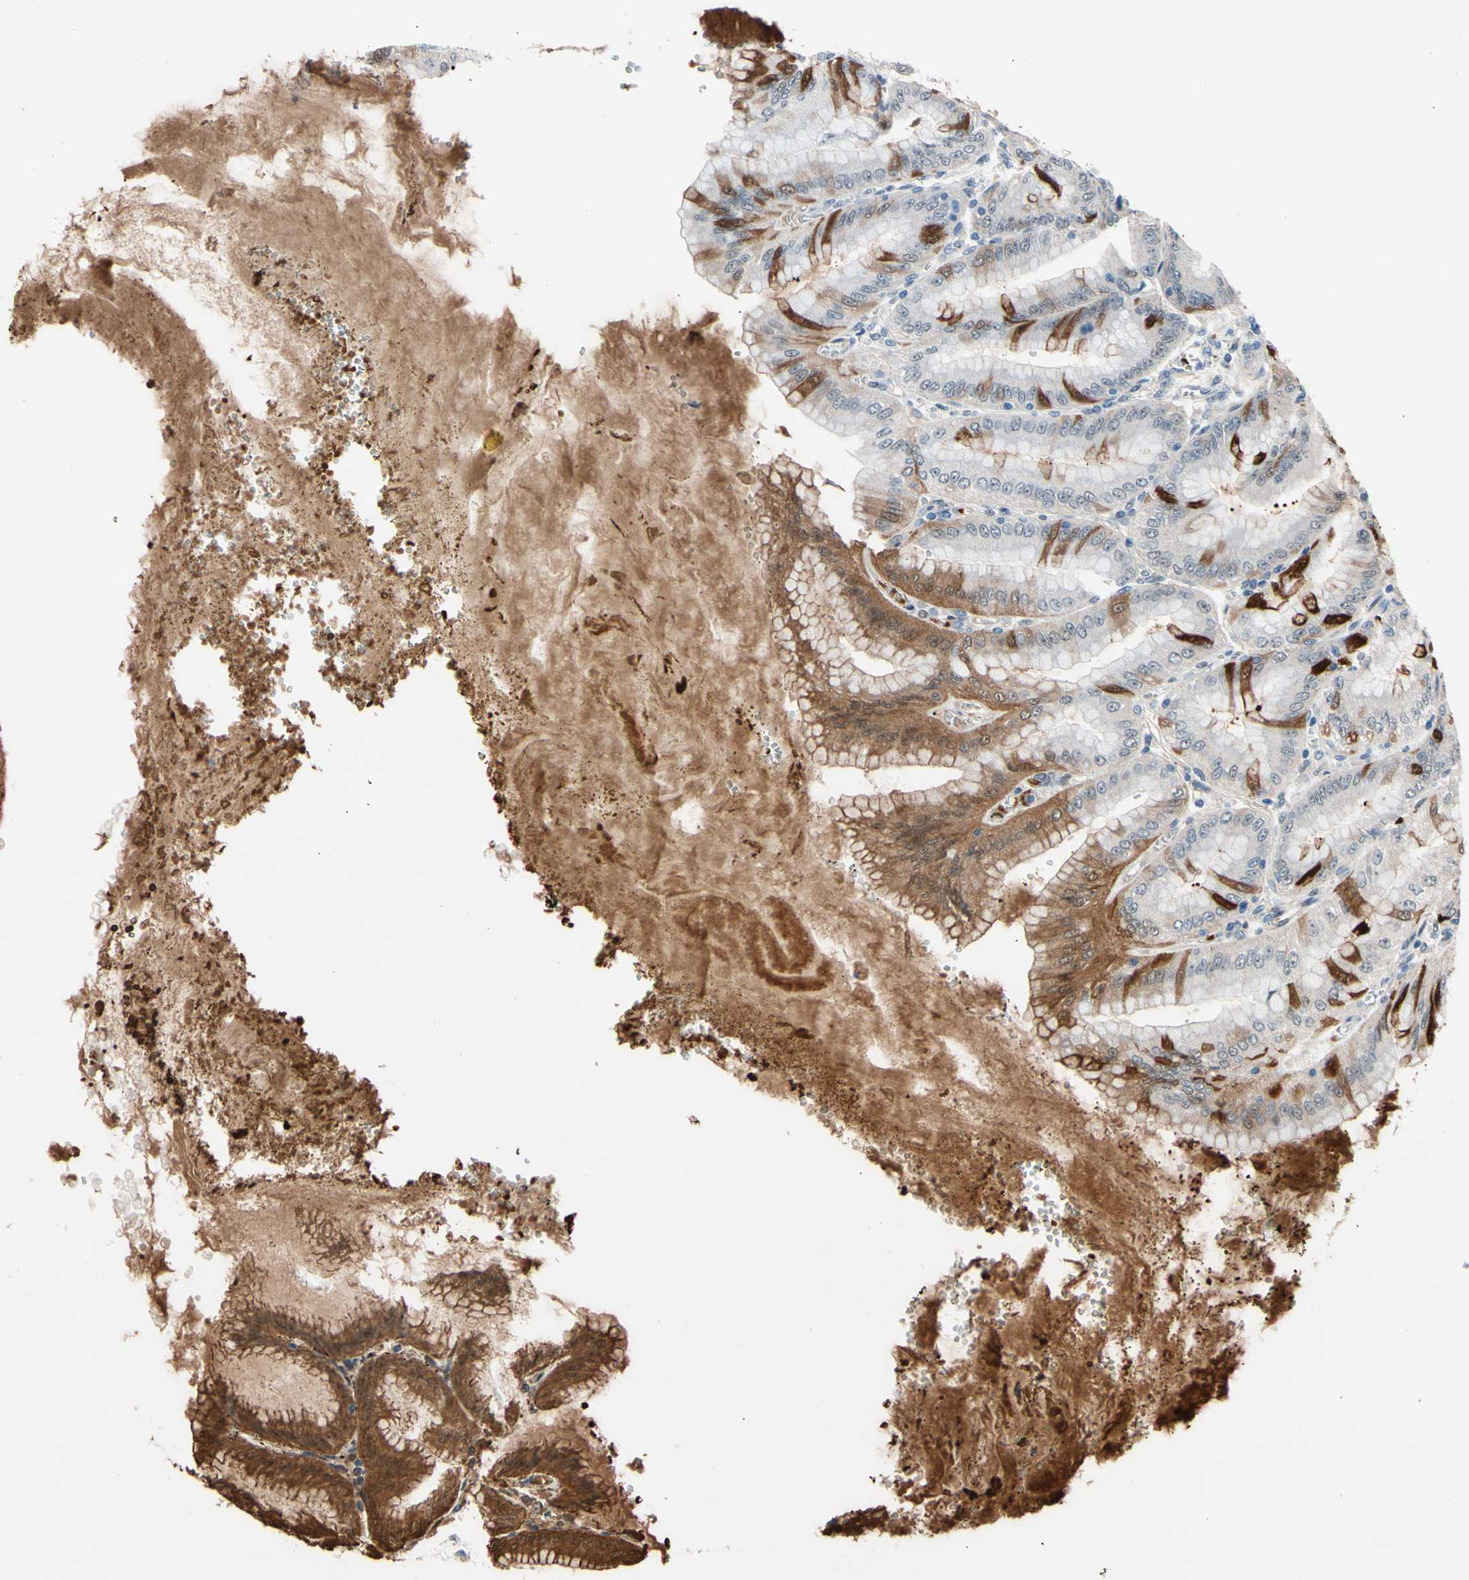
{"staining": {"intensity": "strong", "quantity": "25%-75%", "location": "cytoplasmic/membranous"}, "tissue": "stomach", "cell_type": "Glandular cells", "image_type": "normal", "snomed": [{"axis": "morphology", "description": "Normal tissue, NOS"}, {"axis": "topography", "description": "Stomach, lower"}], "caption": "Protein staining of unremarkable stomach shows strong cytoplasmic/membranous staining in approximately 25%-75% of glandular cells. The protein of interest is shown in brown color, while the nuclei are stained blue.", "gene": "NGEF", "patient": {"sex": "male", "age": 71}}